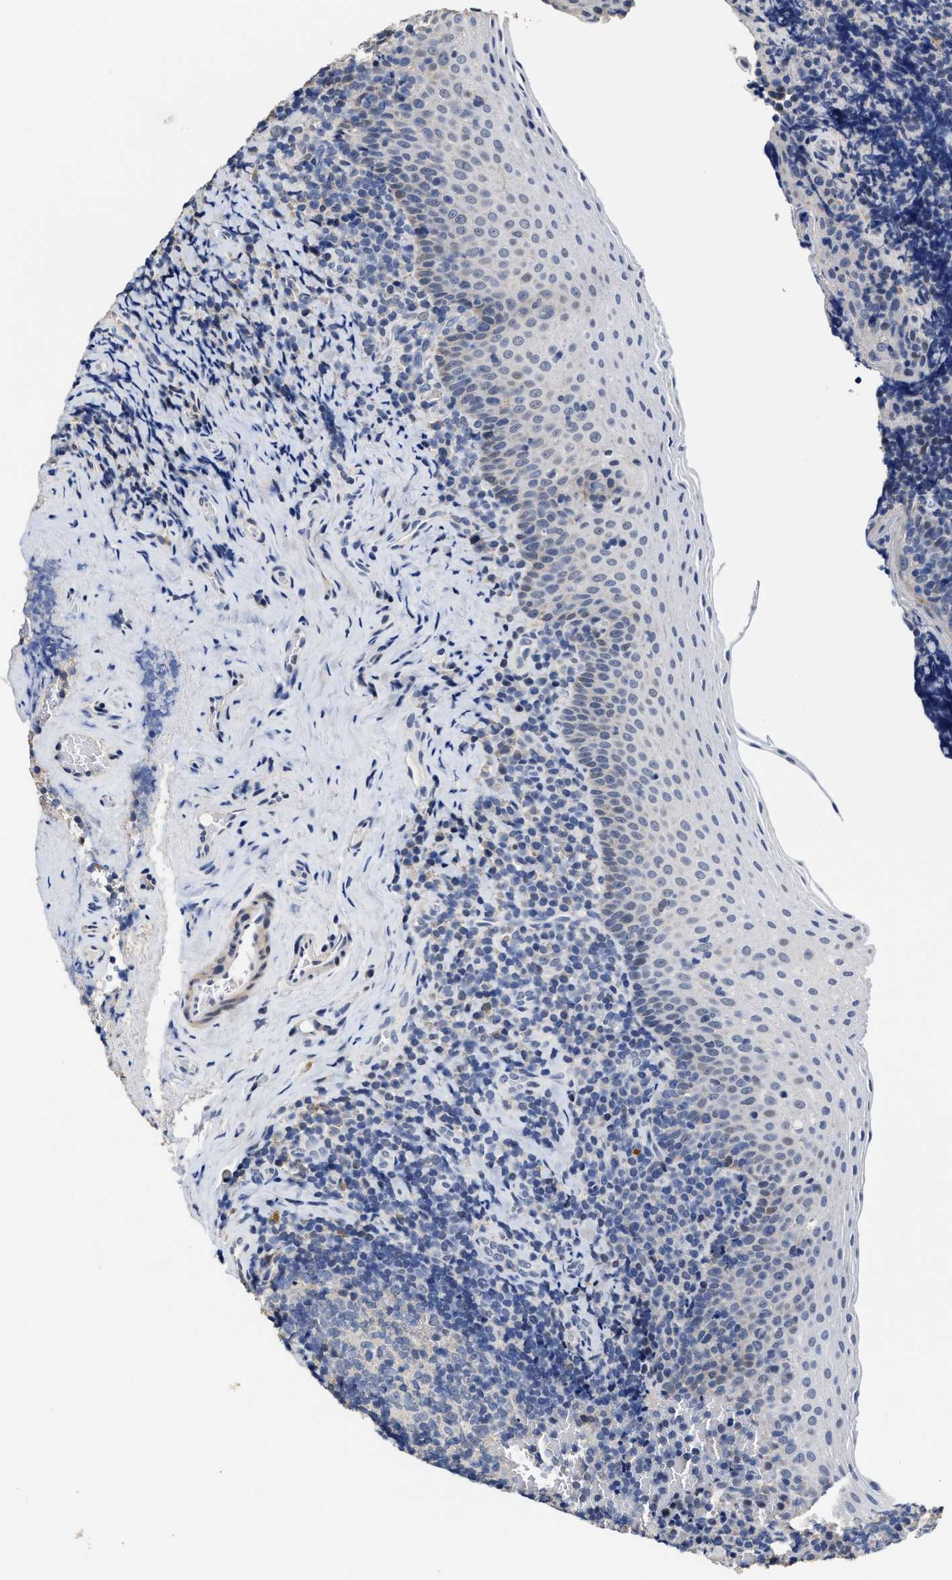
{"staining": {"intensity": "negative", "quantity": "none", "location": "none"}, "tissue": "tonsil", "cell_type": "Germinal center cells", "image_type": "normal", "snomed": [{"axis": "morphology", "description": "Normal tissue, NOS"}, {"axis": "morphology", "description": "Inflammation, NOS"}, {"axis": "topography", "description": "Tonsil"}], "caption": "IHC photomicrograph of benign tonsil: human tonsil stained with DAB reveals no significant protein staining in germinal center cells.", "gene": "ZFAT", "patient": {"sex": "female", "age": 31}}